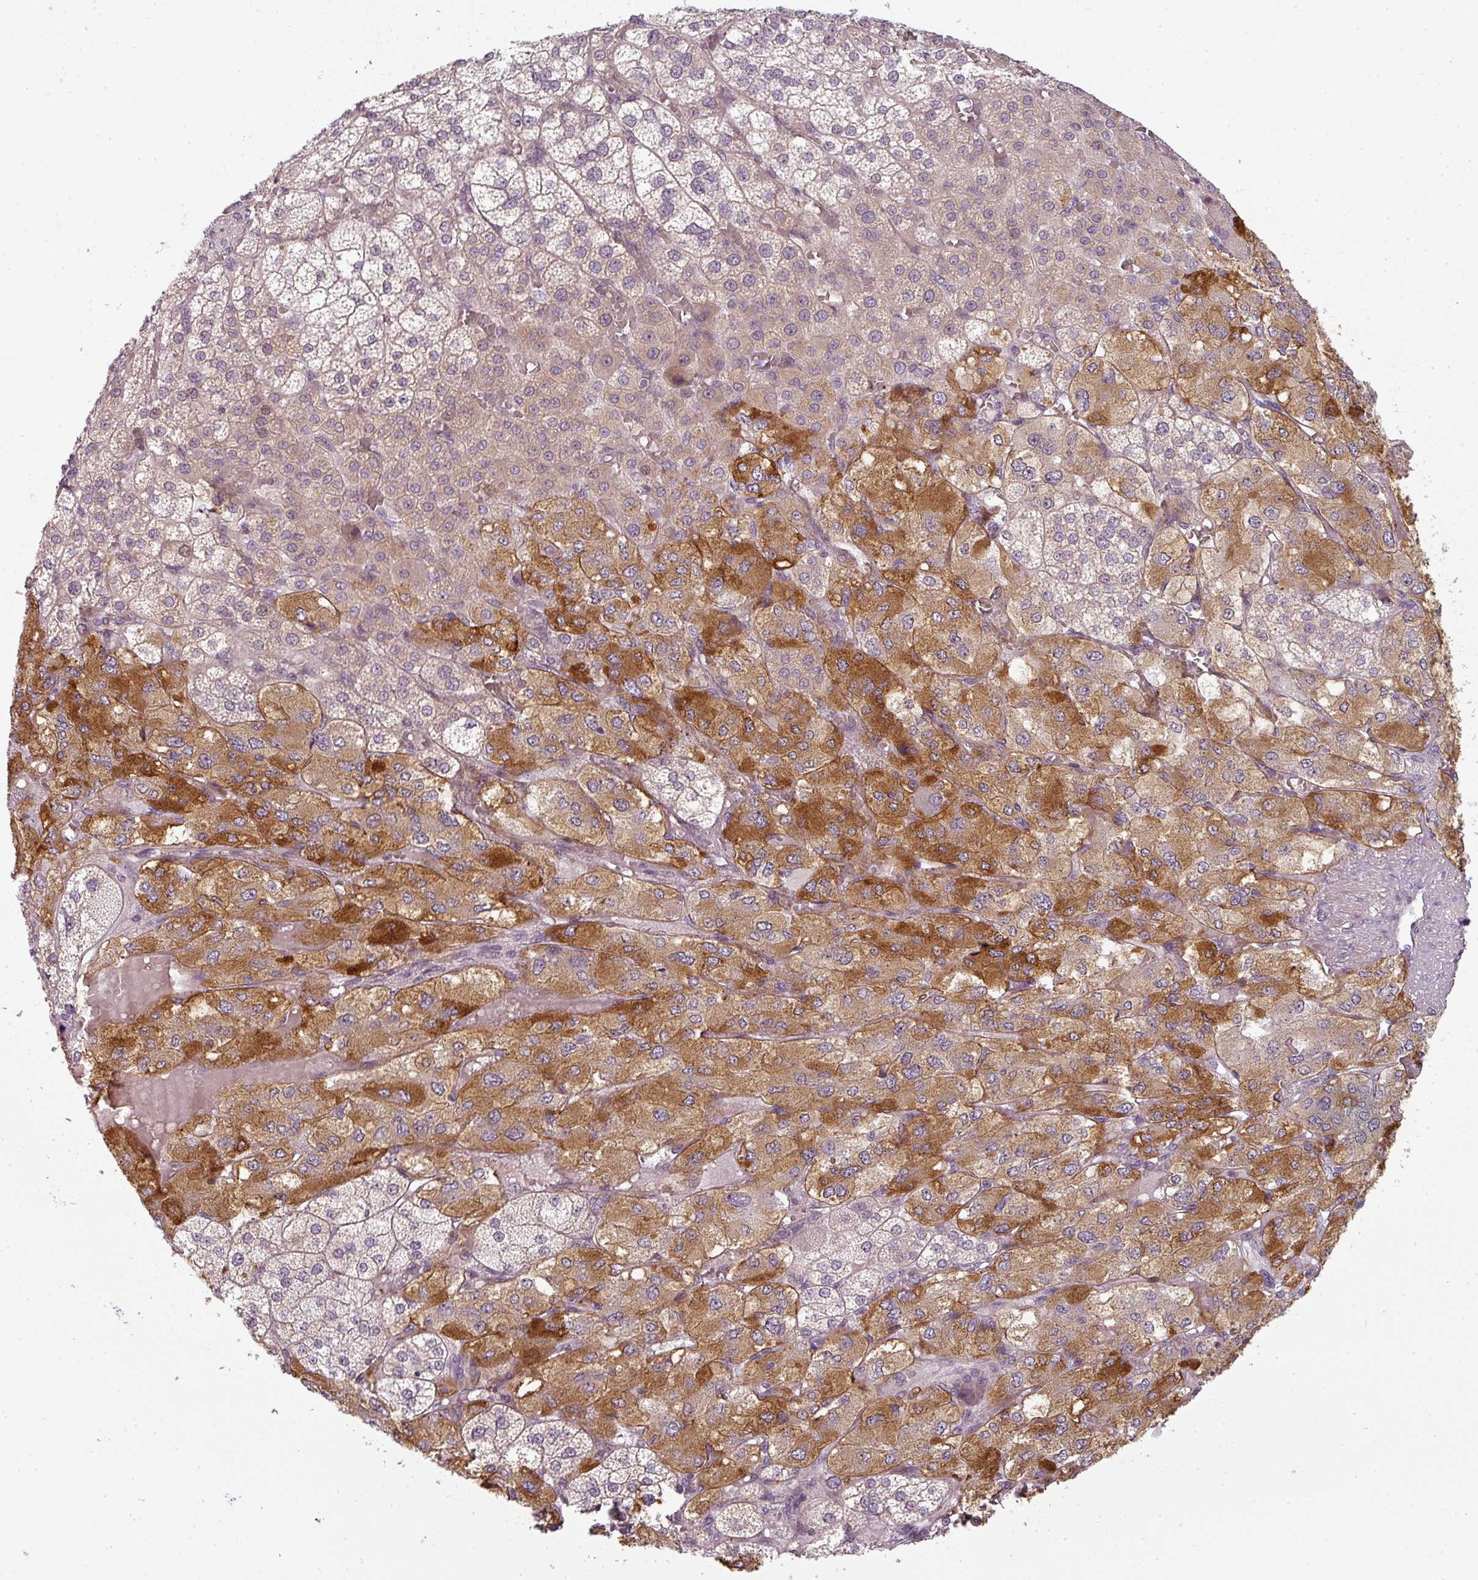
{"staining": {"intensity": "moderate", "quantity": "25%-75%", "location": "cytoplasmic/membranous"}, "tissue": "adrenal gland", "cell_type": "Glandular cells", "image_type": "normal", "snomed": [{"axis": "morphology", "description": "Normal tissue, NOS"}, {"axis": "topography", "description": "Adrenal gland"}], "caption": "Immunohistochemistry (IHC) histopathology image of benign adrenal gland stained for a protein (brown), which exhibits medium levels of moderate cytoplasmic/membranous staining in about 25%-75% of glandular cells.", "gene": "SLC16A9", "patient": {"sex": "female", "age": 60}}